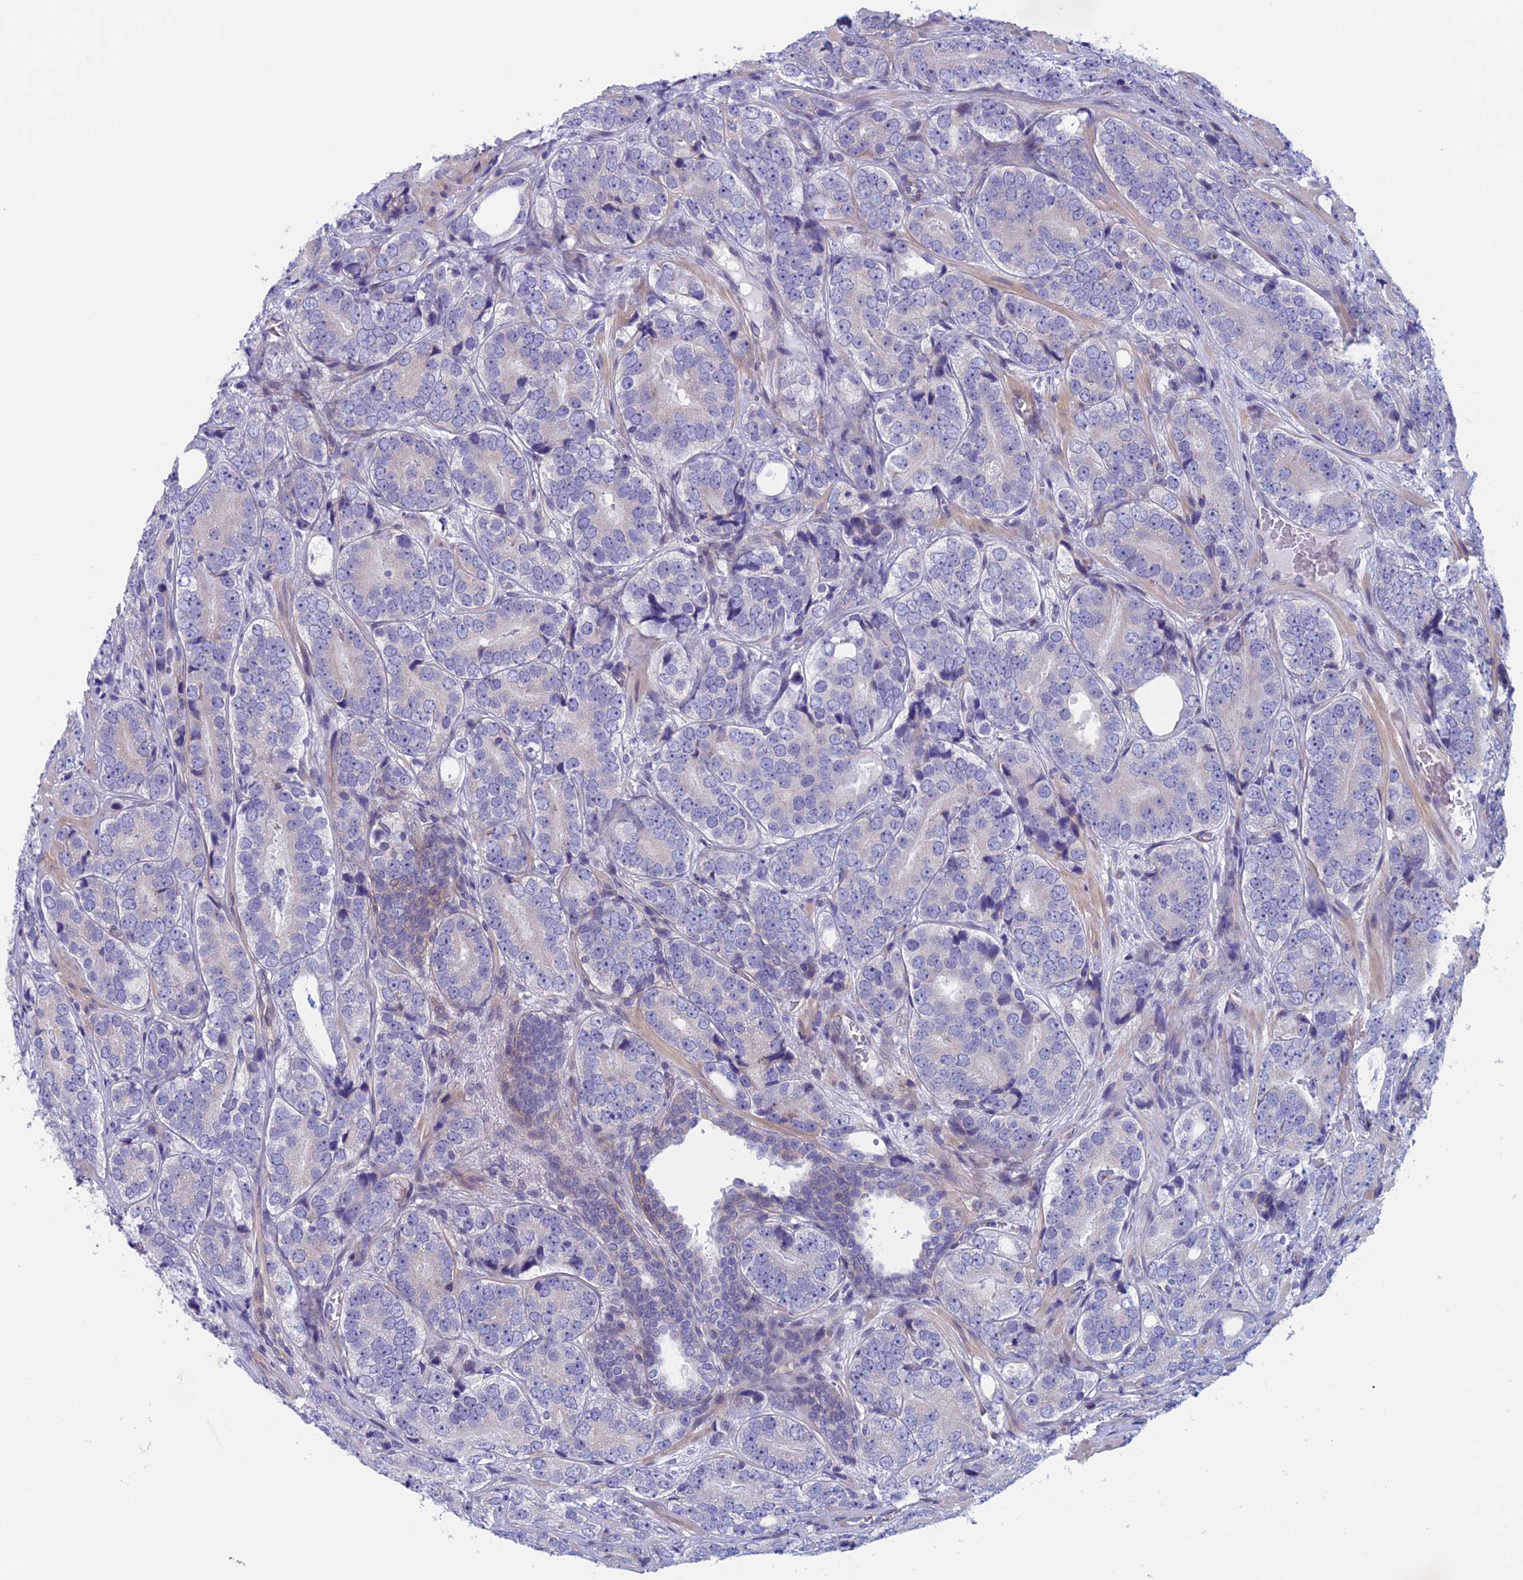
{"staining": {"intensity": "negative", "quantity": "none", "location": "none"}, "tissue": "prostate cancer", "cell_type": "Tumor cells", "image_type": "cancer", "snomed": [{"axis": "morphology", "description": "Adenocarcinoma, High grade"}, {"axis": "topography", "description": "Prostate"}], "caption": "This is an immunohistochemistry (IHC) image of prostate high-grade adenocarcinoma. There is no expression in tumor cells.", "gene": "CNOT6L", "patient": {"sex": "male", "age": 56}}